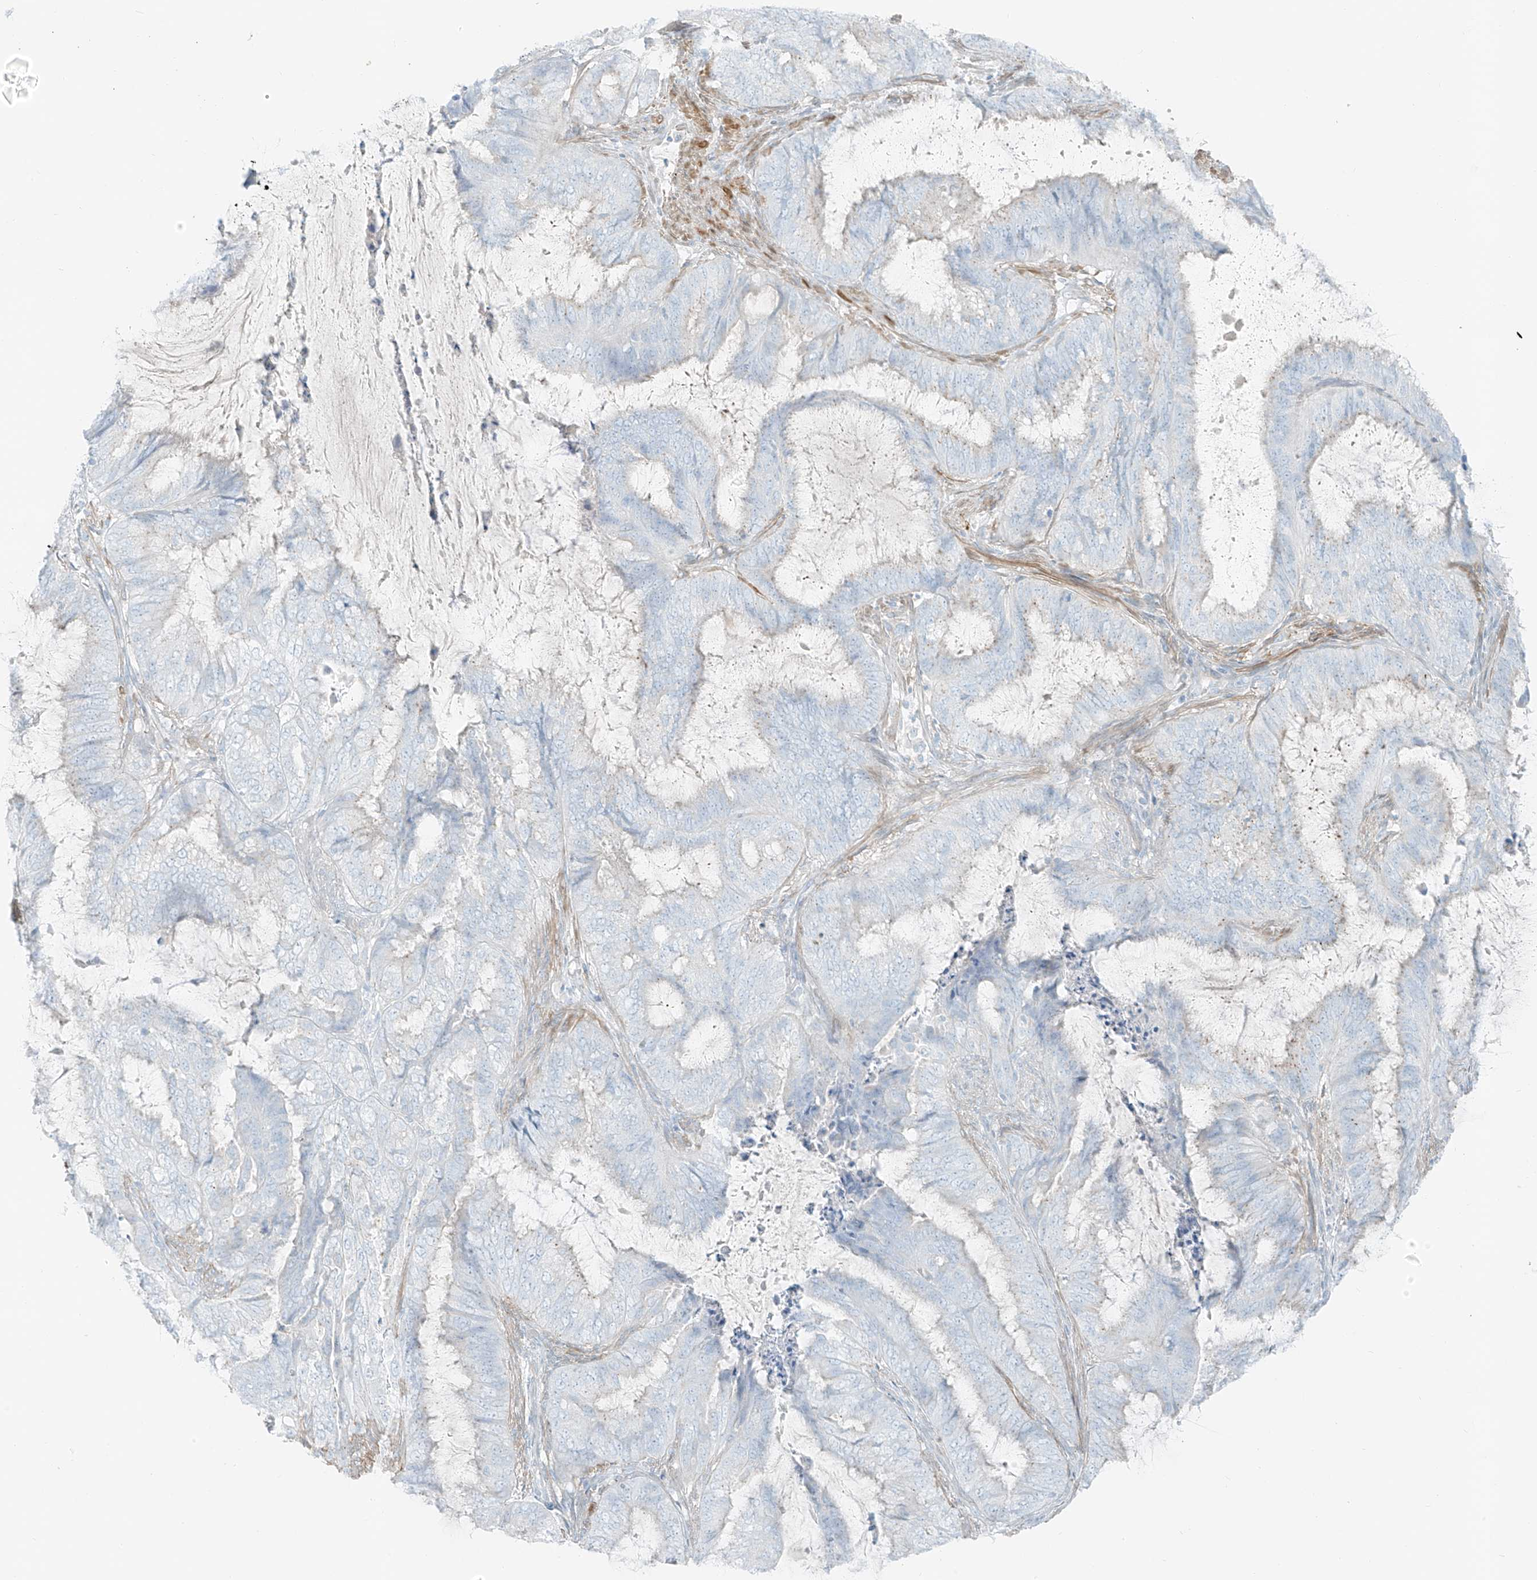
{"staining": {"intensity": "negative", "quantity": "none", "location": "none"}, "tissue": "endometrial cancer", "cell_type": "Tumor cells", "image_type": "cancer", "snomed": [{"axis": "morphology", "description": "Adenocarcinoma, NOS"}, {"axis": "topography", "description": "Endometrium"}], "caption": "There is no significant positivity in tumor cells of adenocarcinoma (endometrial).", "gene": "SMCP", "patient": {"sex": "female", "age": 51}}